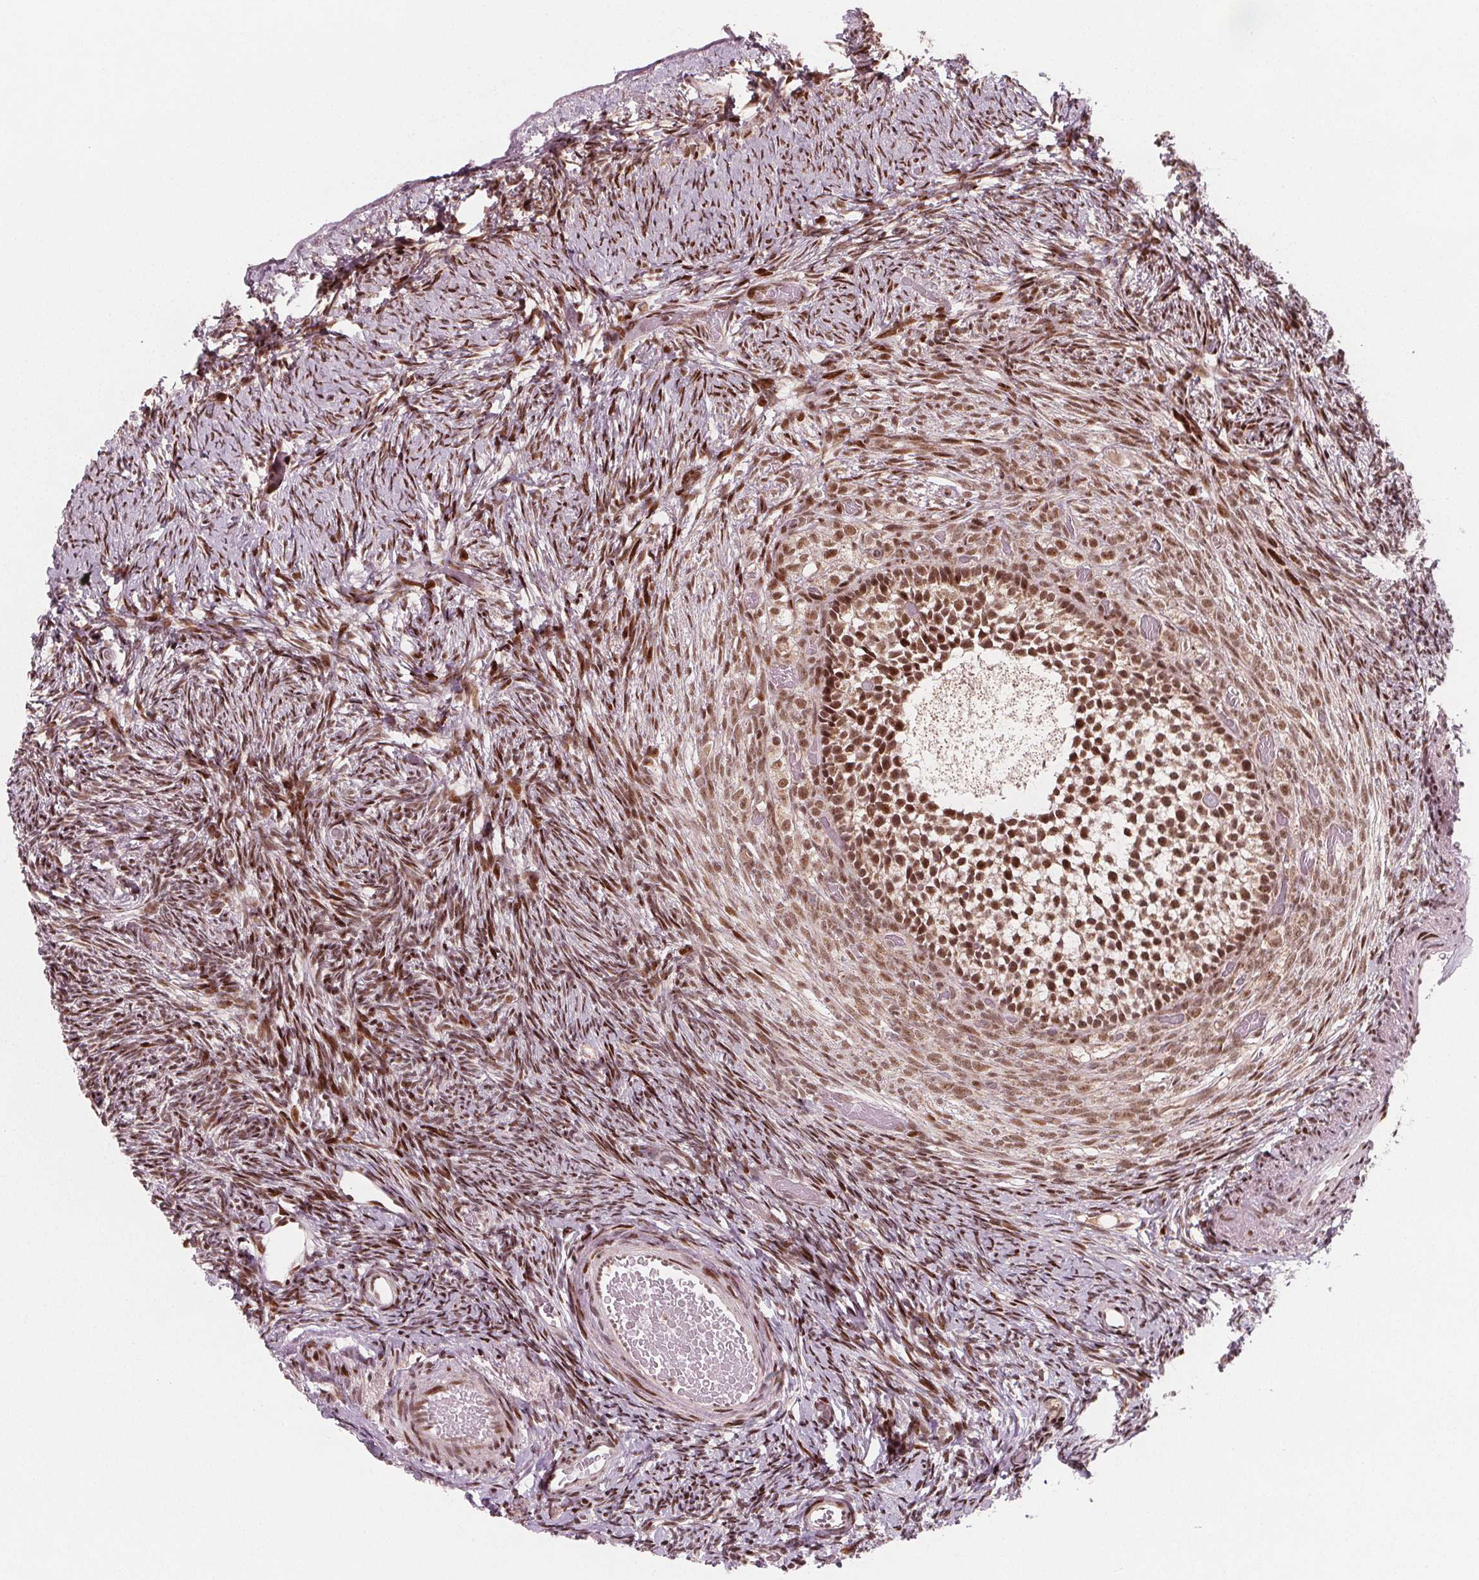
{"staining": {"intensity": "strong", "quantity": ">75%", "location": "nuclear"}, "tissue": "ovary", "cell_type": "Follicle cells", "image_type": "normal", "snomed": [{"axis": "morphology", "description": "Normal tissue, NOS"}, {"axis": "topography", "description": "Ovary"}], "caption": "Ovary stained with IHC displays strong nuclear staining in about >75% of follicle cells.", "gene": "SNRNP35", "patient": {"sex": "female", "age": 39}}